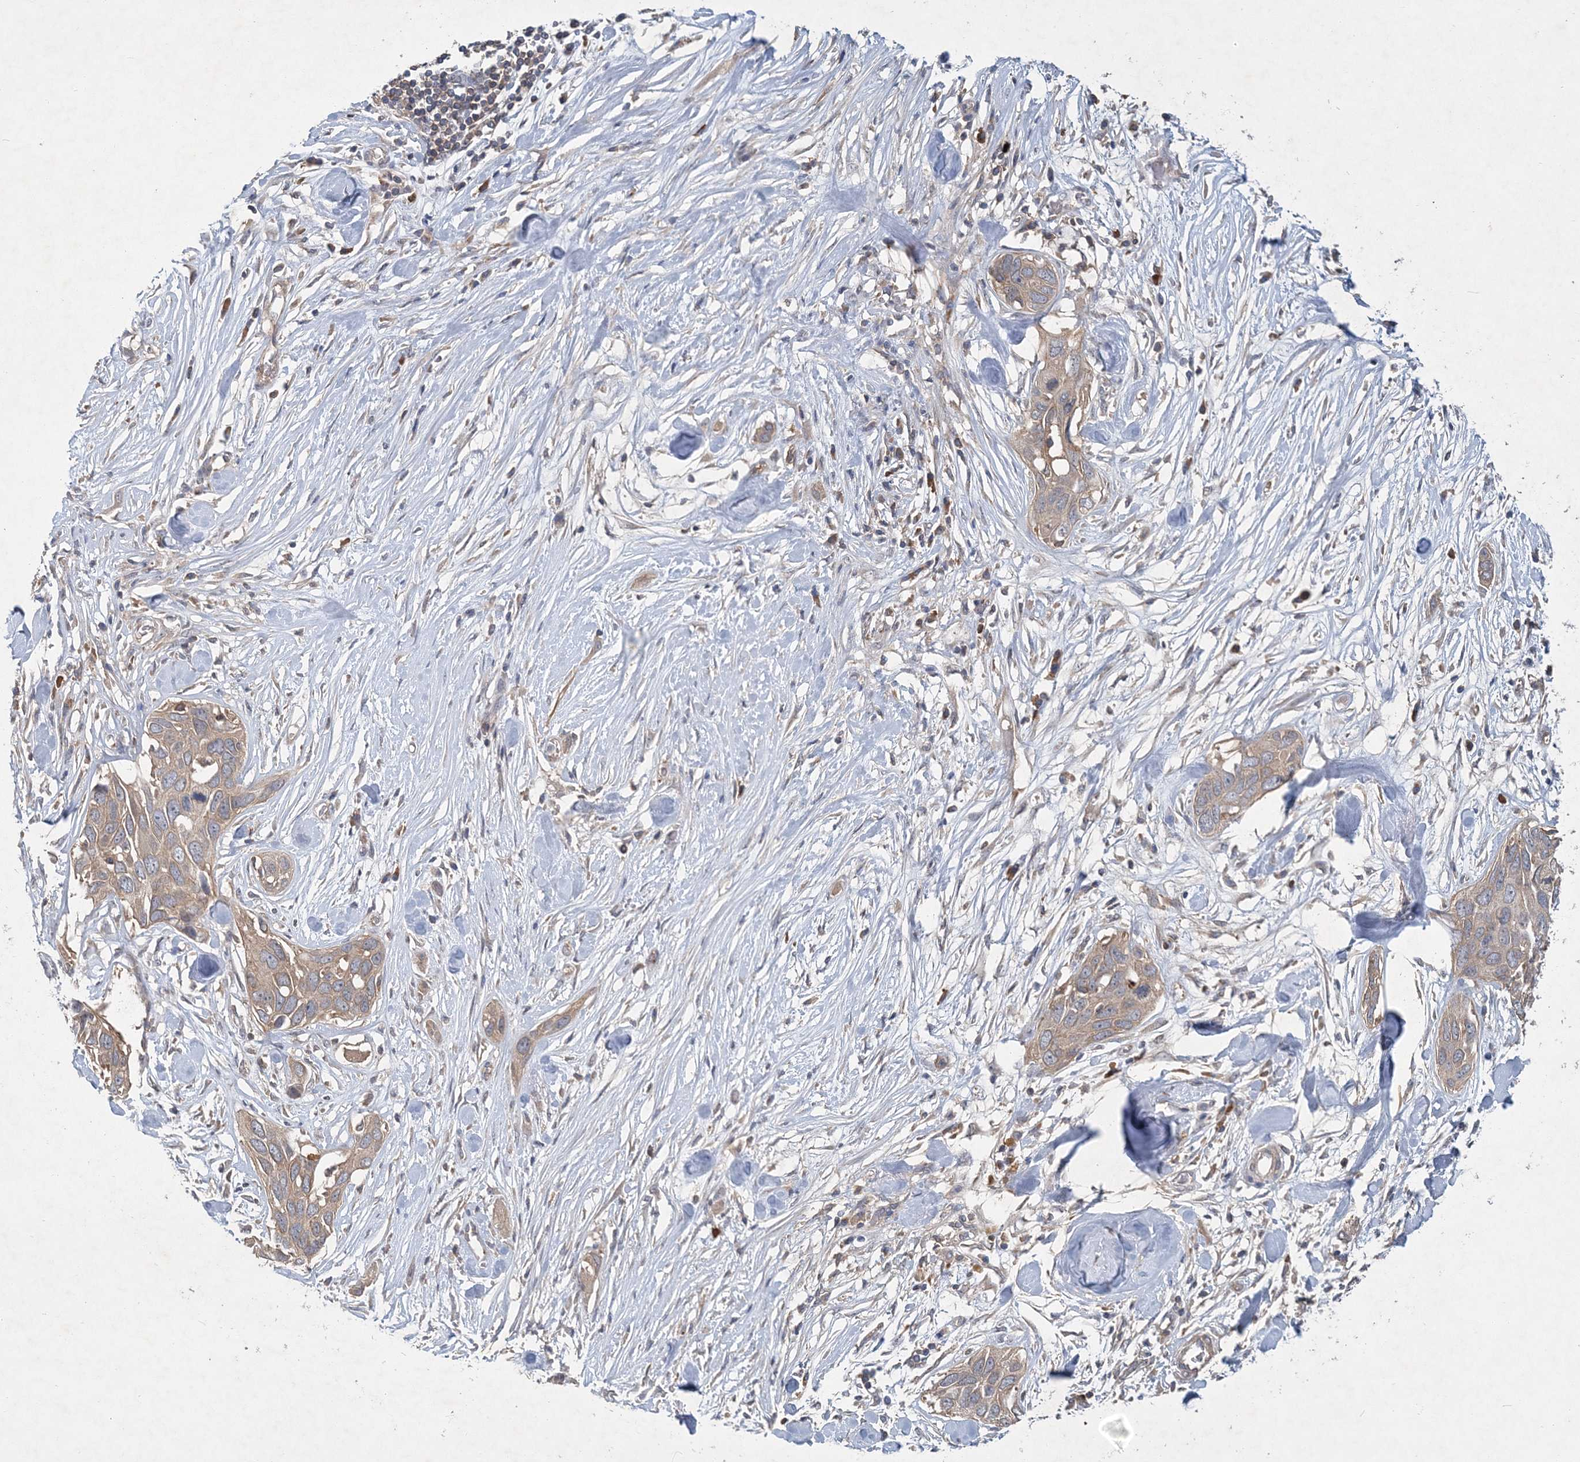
{"staining": {"intensity": "weak", "quantity": ">75%", "location": "cytoplasmic/membranous"}, "tissue": "pancreatic cancer", "cell_type": "Tumor cells", "image_type": "cancer", "snomed": [{"axis": "morphology", "description": "Adenocarcinoma, NOS"}, {"axis": "topography", "description": "Pancreas"}], "caption": "There is low levels of weak cytoplasmic/membranous expression in tumor cells of pancreatic adenocarcinoma, as demonstrated by immunohistochemical staining (brown color).", "gene": "RNF25", "patient": {"sex": "female", "age": 60}}